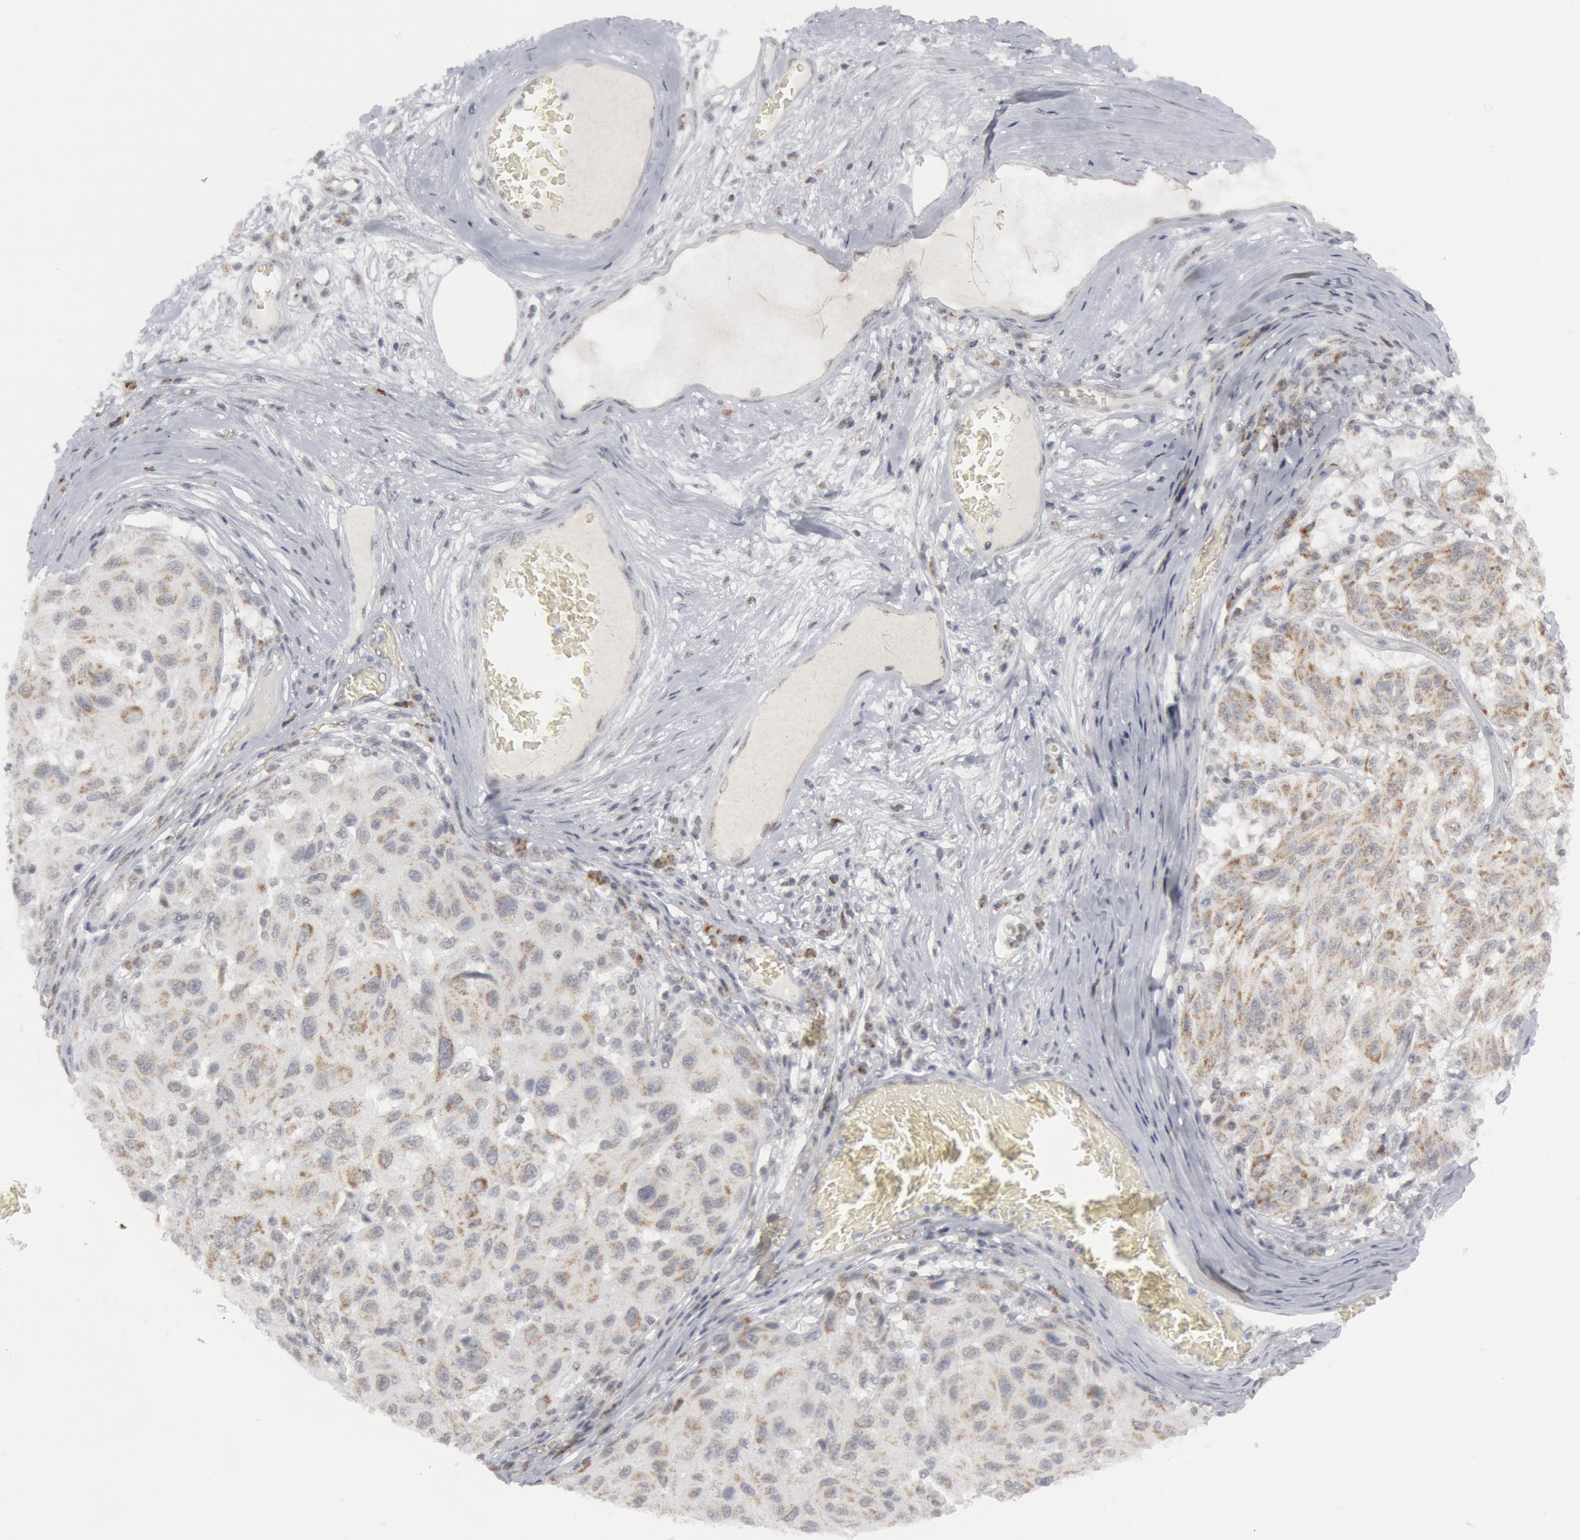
{"staining": {"intensity": "weak", "quantity": "25%-75%", "location": "cytoplasmic/membranous"}, "tissue": "melanoma", "cell_type": "Tumor cells", "image_type": "cancer", "snomed": [{"axis": "morphology", "description": "Malignant melanoma, NOS"}, {"axis": "topography", "description": "Skin"}], "caption": "Immunohistochemistry (IHC) histopathology image of malignant melanoma stained for a protein (brown), which exhibits low levels of weak cytoplasmic/membranous expression in approximately 25%-75% of tumor cells.", "gene": "CASP9", "patient": {"sex": "female", "age": 77}}